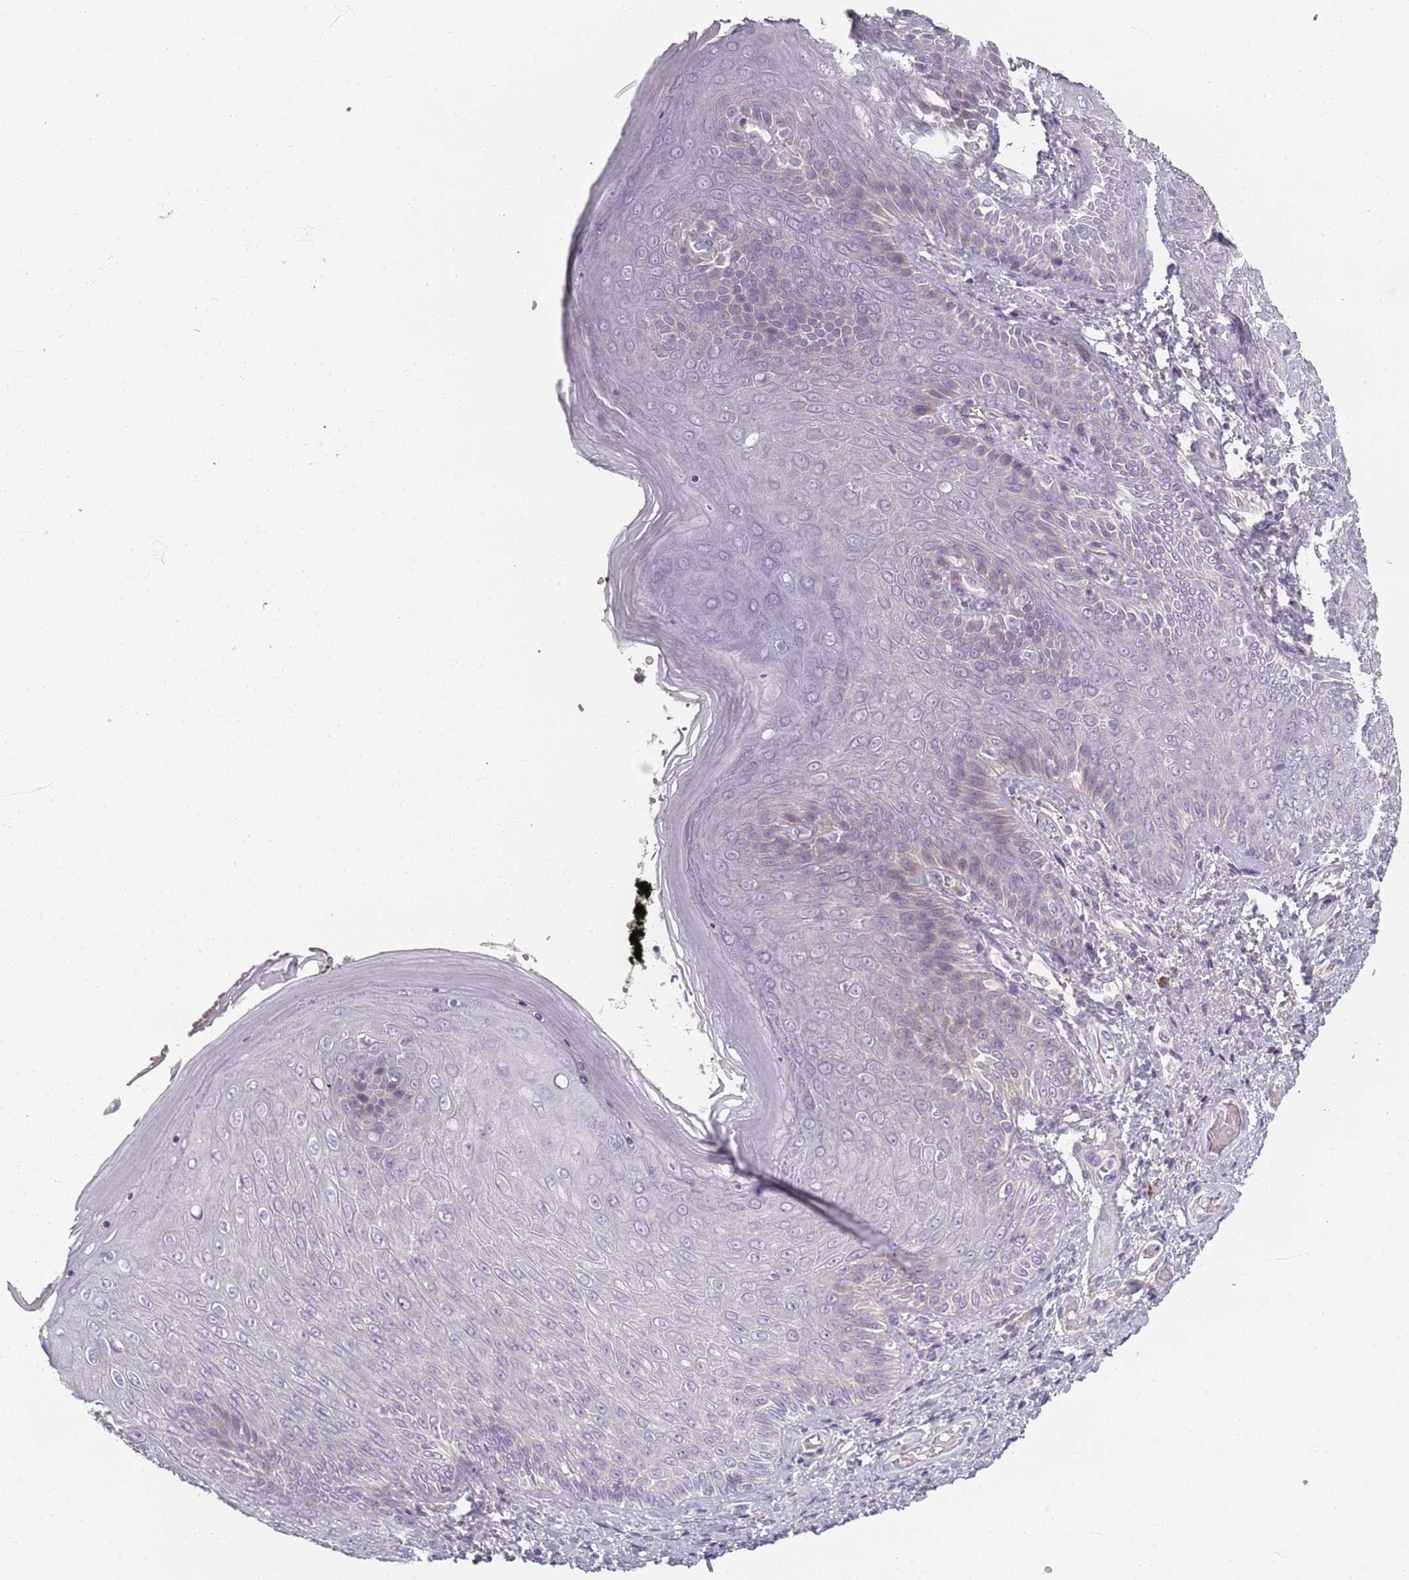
{"staining": {"intensity": "negative", "quantity": "none", "location": "none"}, "tissue": "skin", "cell_type": "Epidermal cells", "image_type": "normal", "snomed": [{"axis": "morphology", "description": "Normal tissue, NOS"}, {"axis": "topography", "description": "Anal"}], "caption": "Immunohistochemistry of unremarkable human skin reveals no expression in epidermal cells.", "gene": "SYNGR3", "patient": {"sex": "female", "age": 89}}